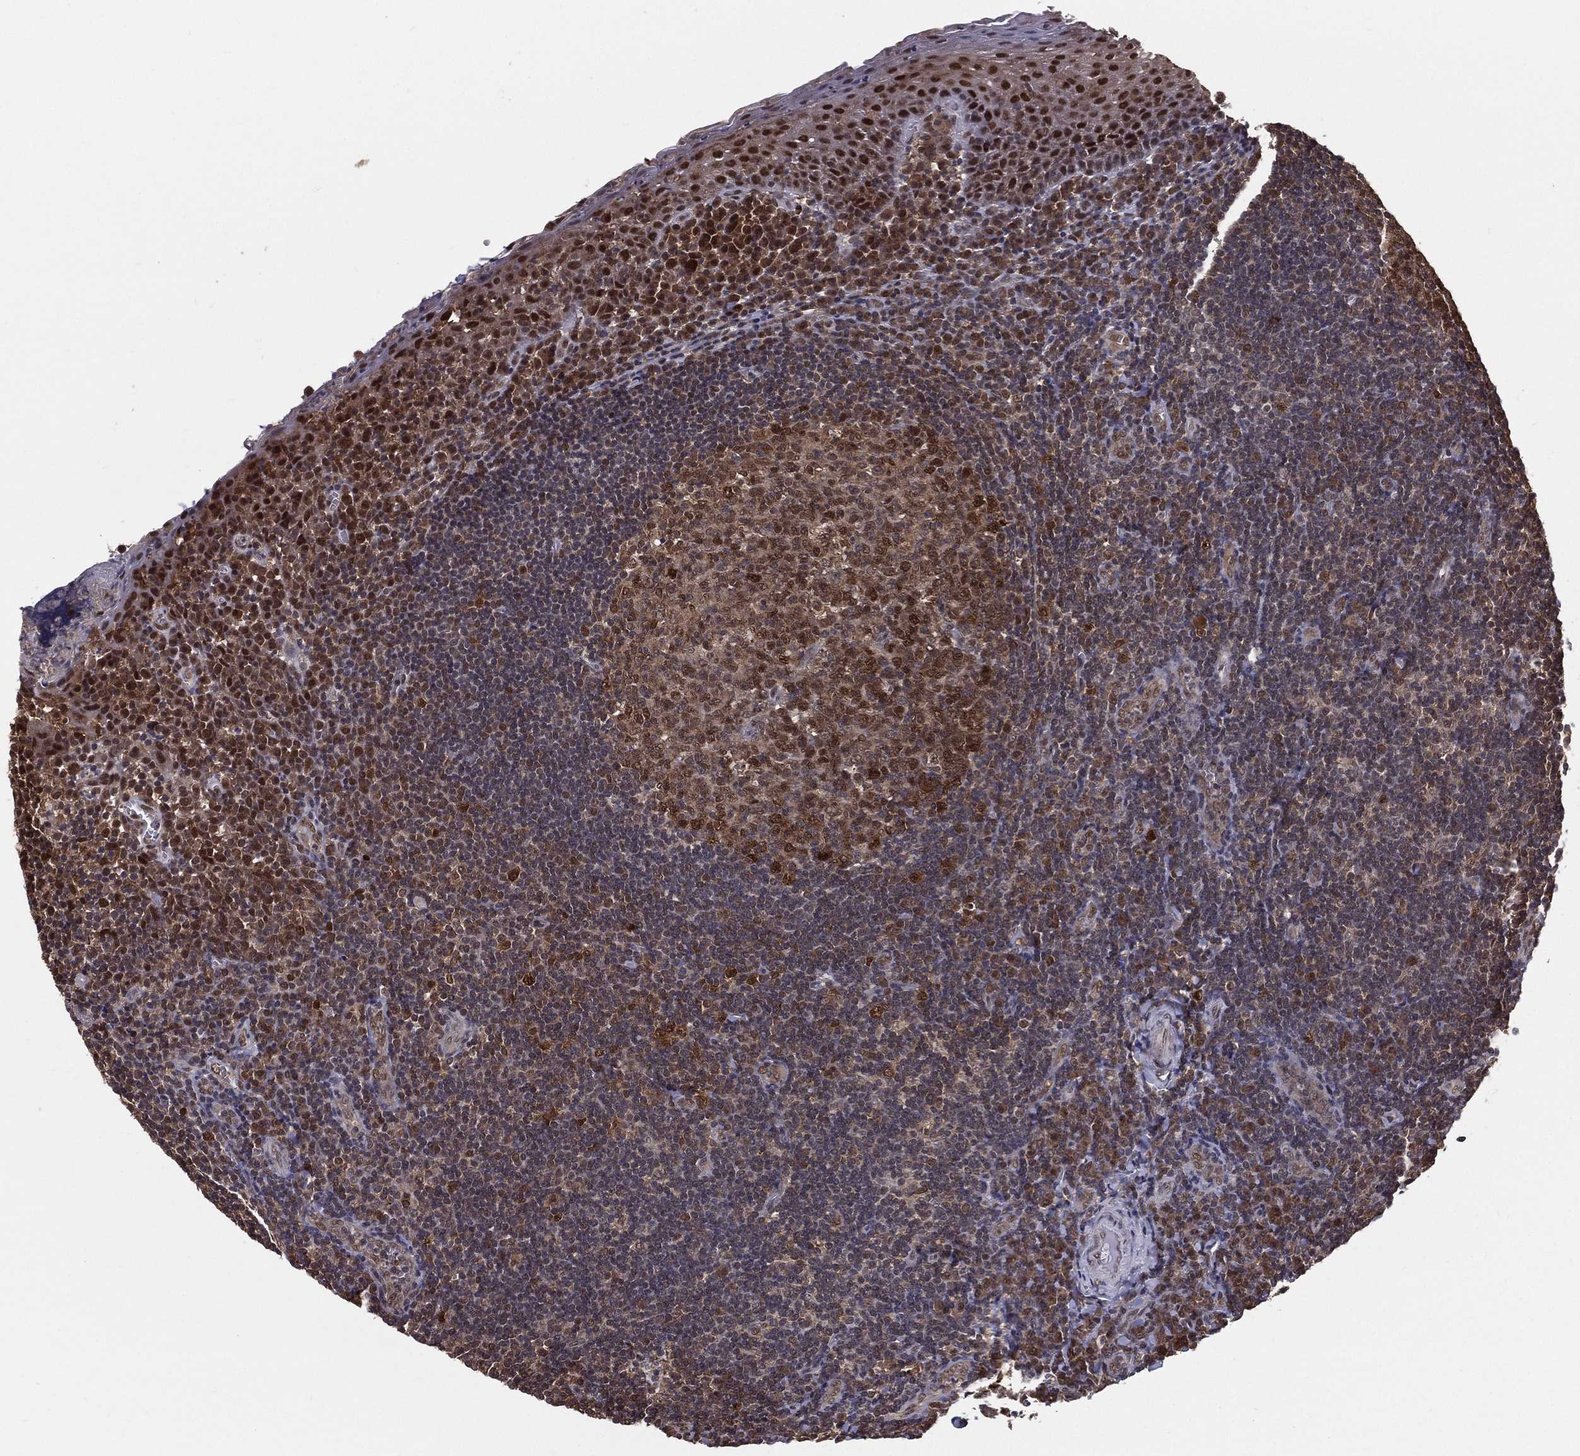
{"staining": {"intensity": "moderate", "quantity": "25%-75%", "location": "cytoplasmic/membranous,nuclear"}, "tissue": "tonsil", "cell_type": "Germinal center cells", "image_type": "normal", "snomed": [{"axis": "morphology", "description": "Normal tissue, NOS"}, {"axis": "morphology", "description": "Inflammation, NOS"}, {"axis": "topography", "description": "Tonsil"}], "caption": "Unremarkable tonsil exhibits moderate cytoplasmic/membranous,nuclear expression in approximately 25%-75% of germinal center cells (DAB IHC, brown staining for protein, blue staining for nuclei)..", "gene": "CARM1", "patient": {"sex": "female", "age": 31}}